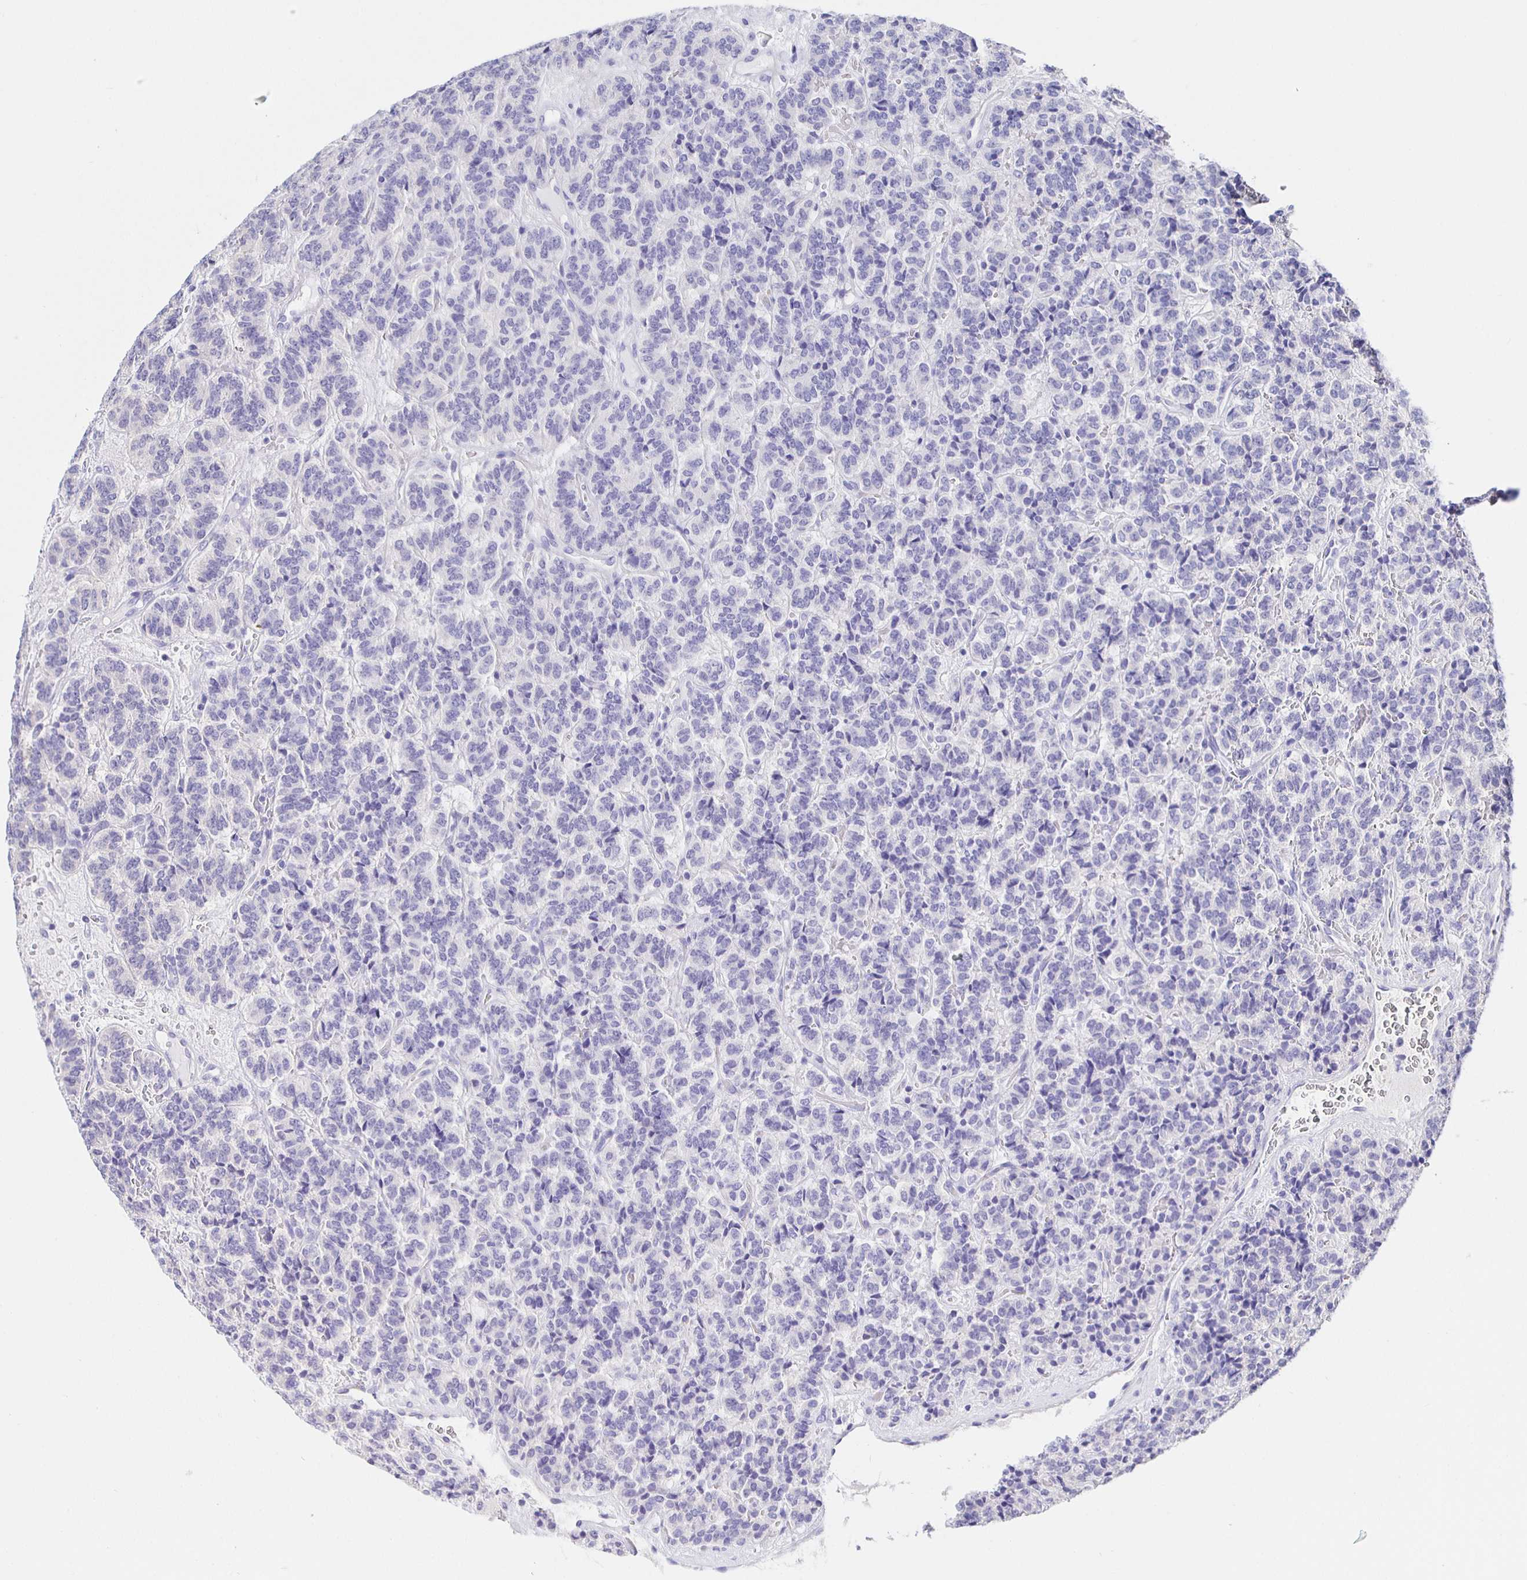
{"staining": {"intensity": "negative", "quantity": "none", "location": "none"}, "tissue": "carcinoid", "cell_type": "Tumor cells", "image_type": "cancer", "snomed": [{"axis": "morphology", "description": "Carcinoid, malignant, NOS"}, {"axis": "topography", "description": "Pancreas"}], "caption": "A high-resolution micrograph shows immunohistochemistry (IHC) staining of carcinoid (malignant), which displays no significant staining in tumor cells.", "gene": "HSPA4L", "patient": {"sex": "male", "age": 36}}